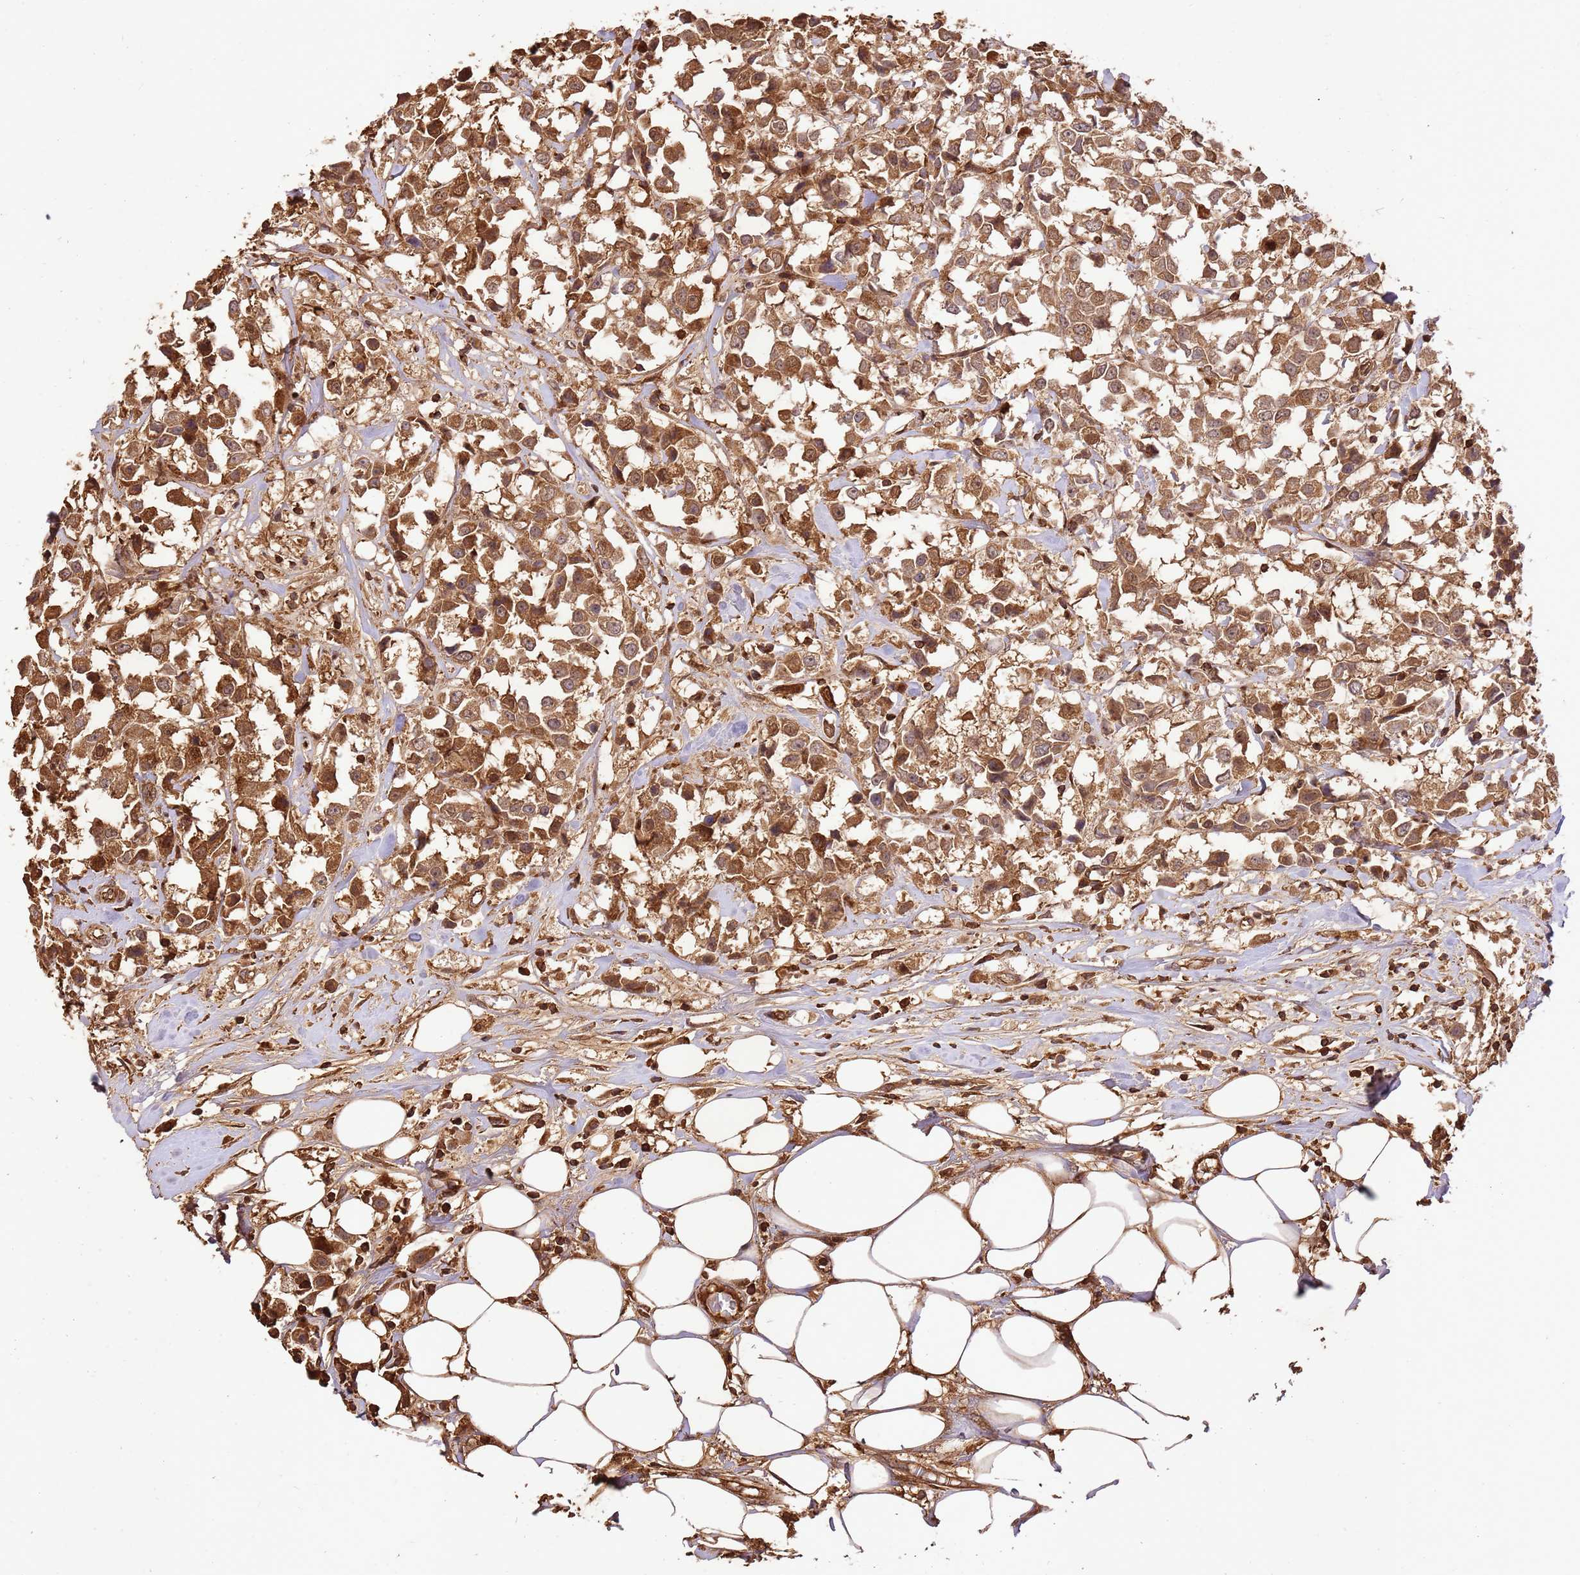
{"staining": {"intensity": "moderate", "quantity": ">75%", "location": "cytoplasmic/membranous"}, "tissue": "breast cancer", "cell_type": "Tumor cells", "image_type": "cancer", "snomed": [{"axis": "morphology", "description": "Duct carcinoma"}, {"axis": "topography", "description": "Breast"}], "caption": "There is medium levels of moderate cytoplasmic/membranous staining in tumor cells of breast cancer (invasive ductal carcinoma), as demonstrated by immunohistochemical staining (brown color).", "gene": "KATNAL2", "patient": {"sex": "female", "age": 61}}